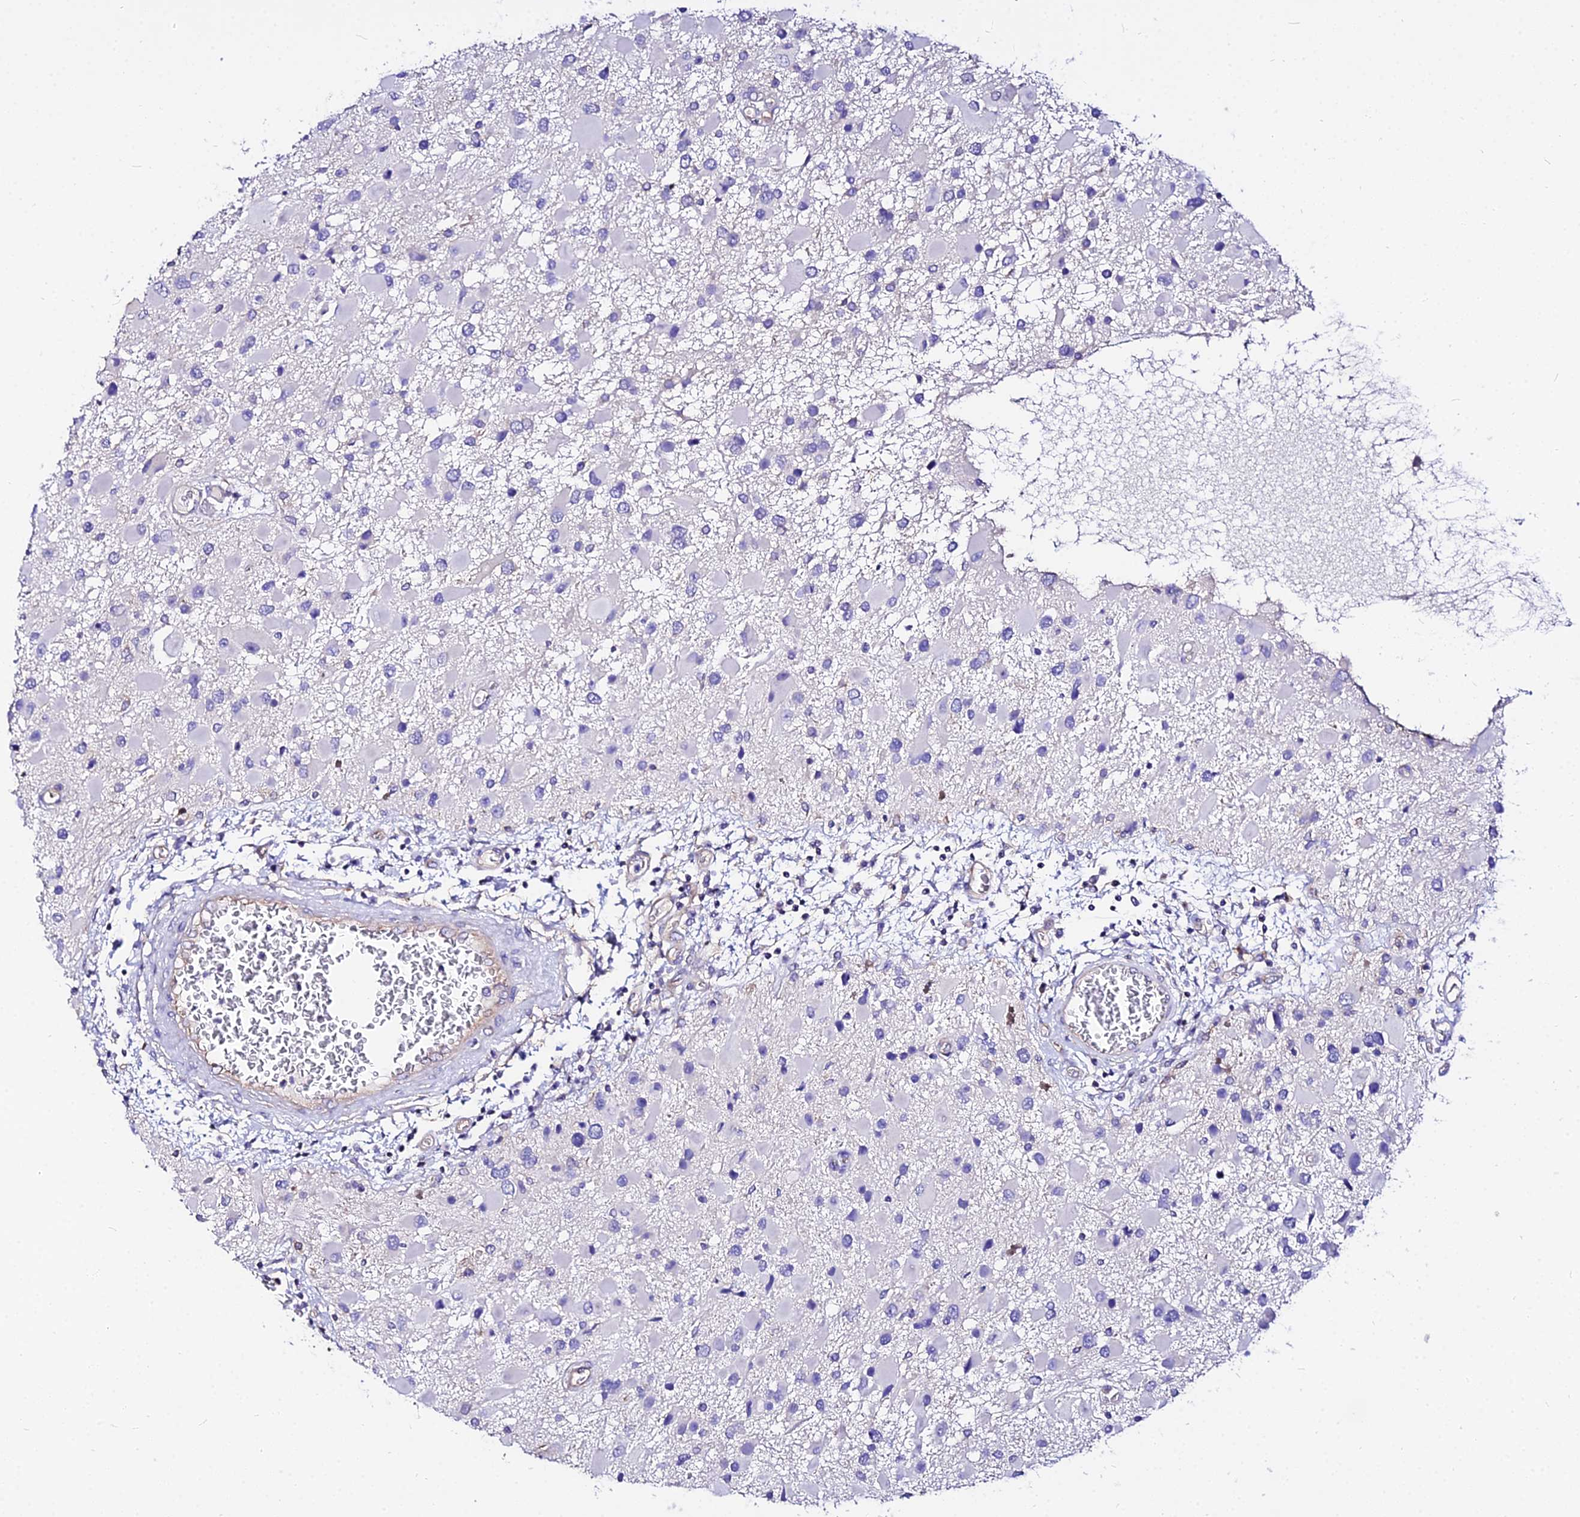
{"staining": {"intensity": "negative", "quantity": "none", "location": "none"}, "tissue": "glioma", "cell_type": "Tumor cells", "image_type": "cancer", "snomed": [{"axis": "morphology", "description": "Glioma, malignant, High grade"}, {"axis": "topography", "description": "Brain"}], "caption": "Tumor cells show no significant protein staining in glioma.", "gene": "DAW1", "patient": {"sex": "male", "age": 53}}